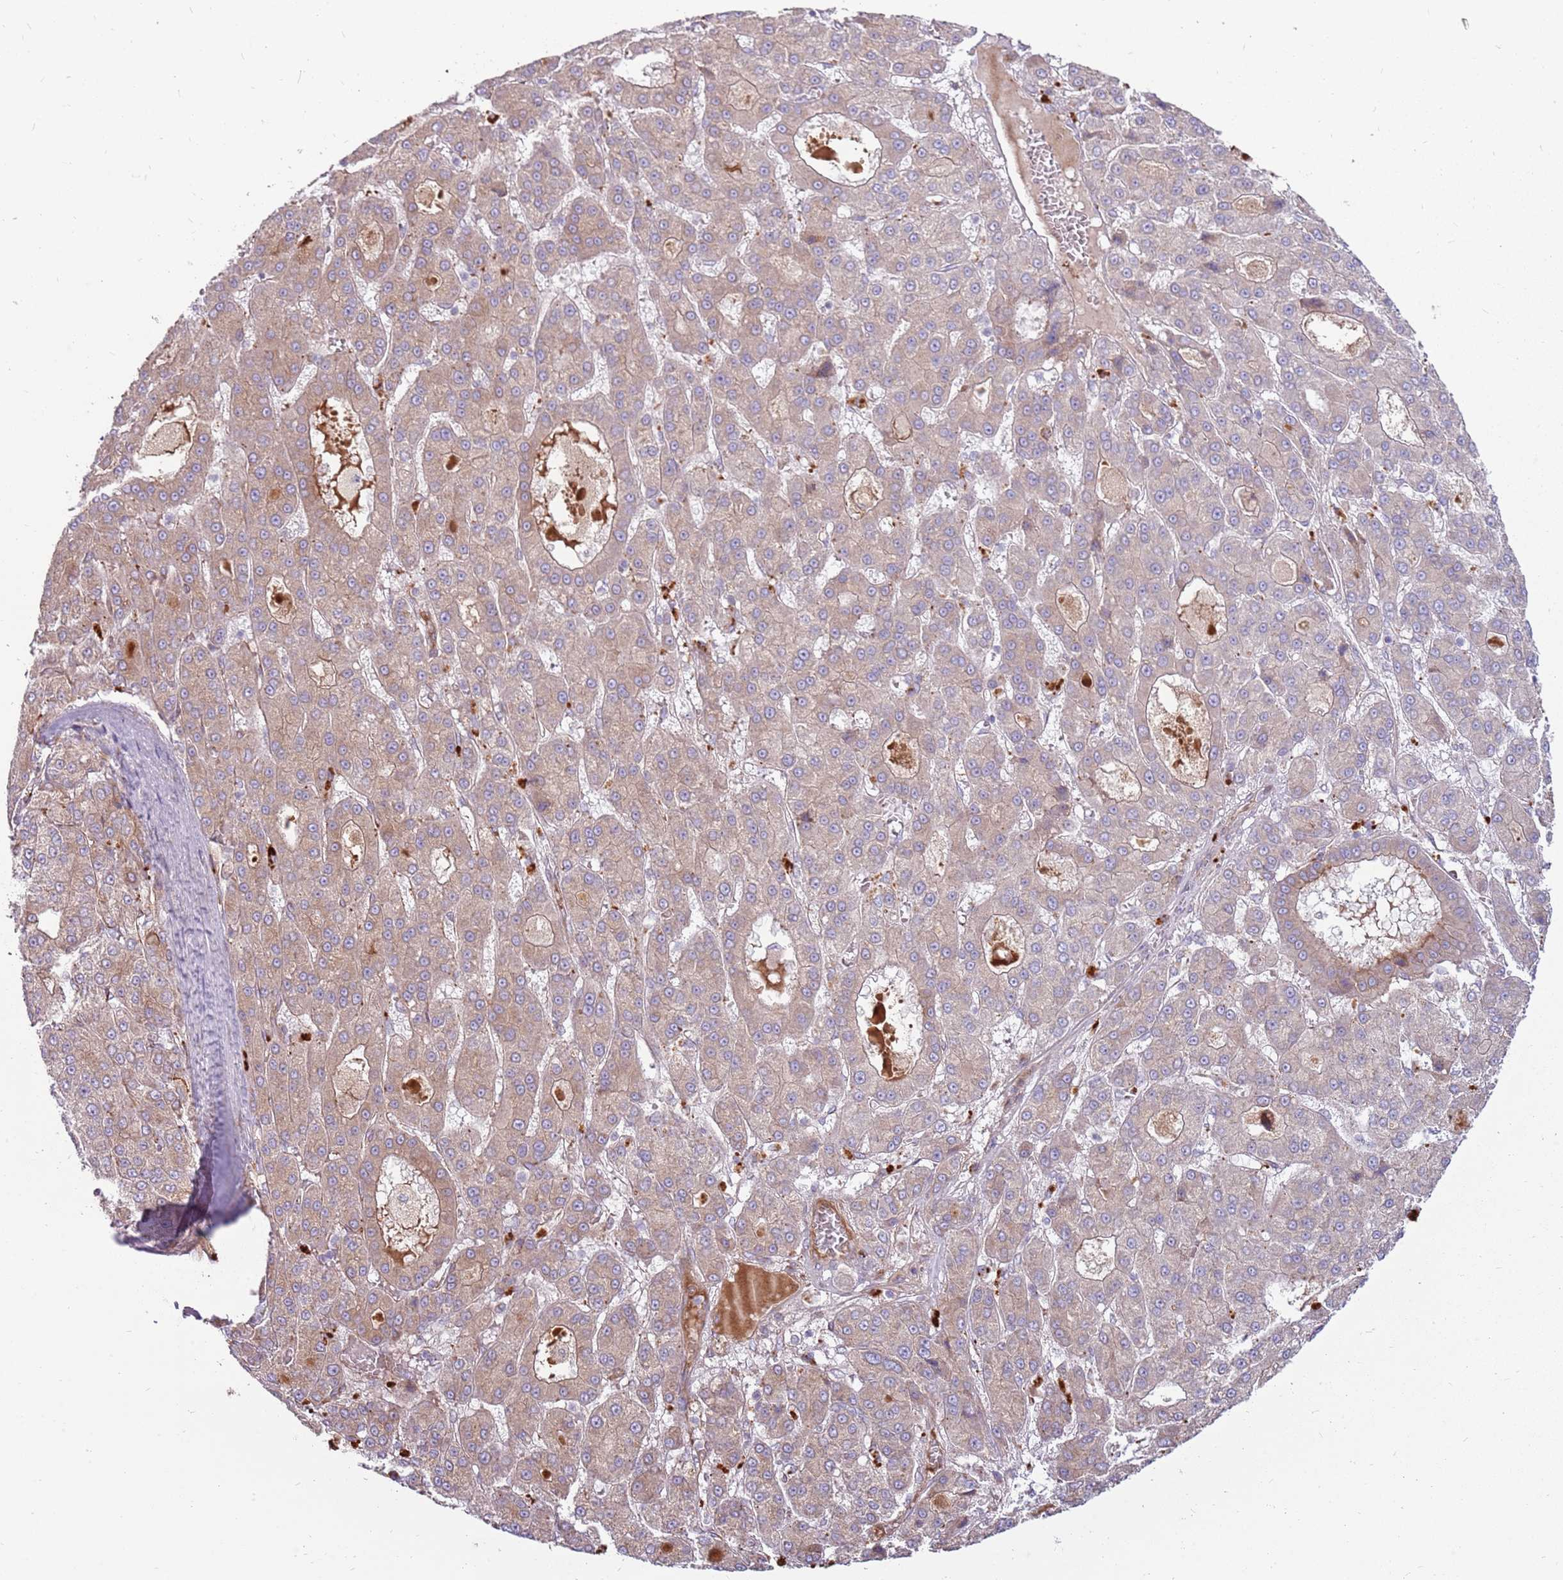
{"staining": {"intensity": "weak", "quantity": "25%-75%", "location": "cytoplasmic/membranous"}, "tissue": "liver cancer", "cell_type": "Tumor cells", "image_type": "cancer", "snomed": [{"axis": "morphology", "description": "Carcinoma, Hepatocellular, NOS"}, {"axis": "topography", "description": "Liver"}], "caption": "Brown immunohistochemical staining in liver cancer exhibits weak cytoplasmic/membranous staining in approximately 25%-75% of tumor cells.", "gene": "EMC1", "patient": {"sex": "male", "age": 70}}